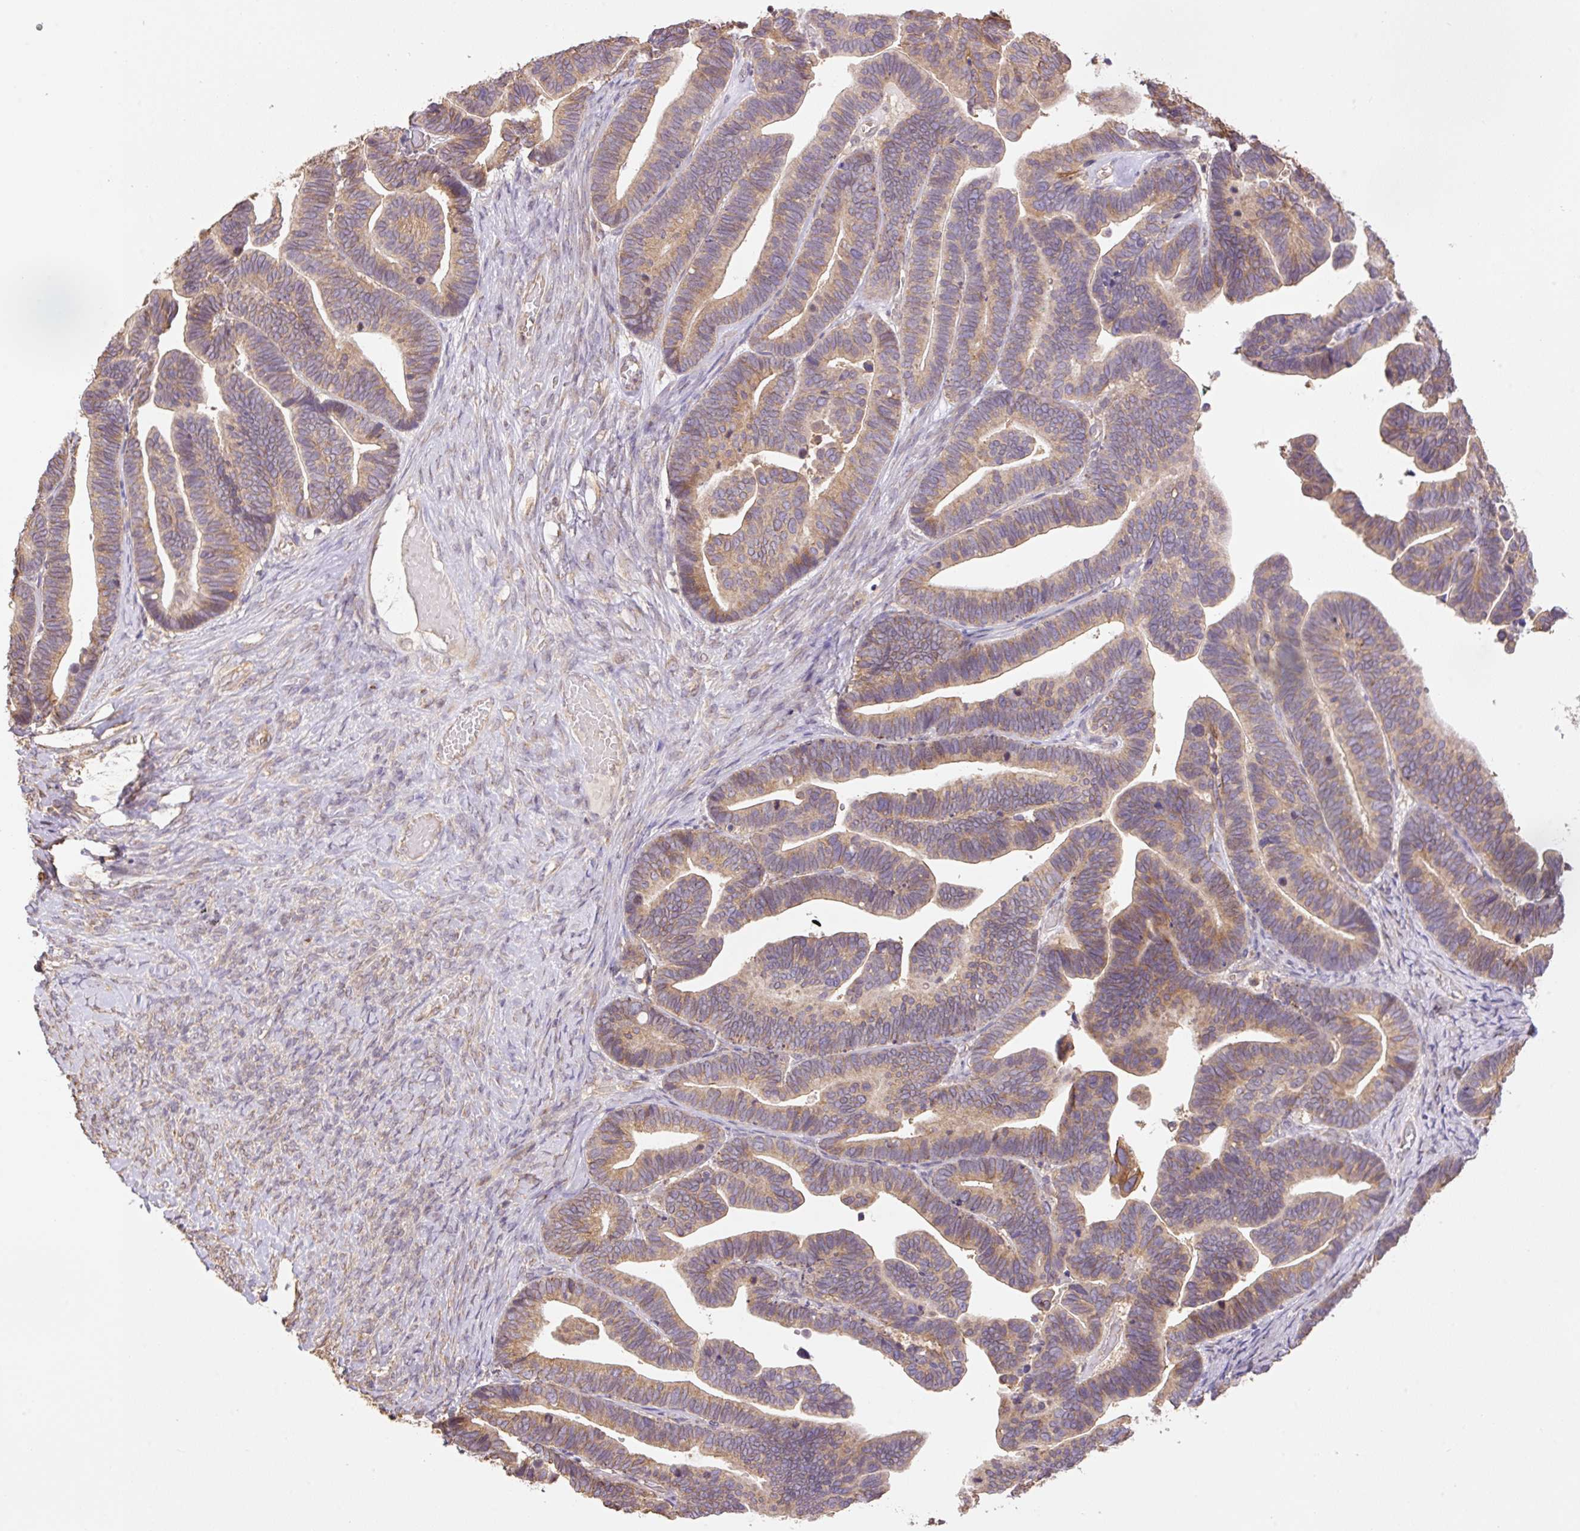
{"staining": {"intensity": "moderate", "quantity": ">75%", "location": "cytoplasmic/membranous"}, "tissue": "ovarian cancer", "cell_type": "Tumor cells", "image_type": "cancer", "snomed": [{"axis": "morphology", "description": "Cystadenocarcinoma, serous, NOS"}, {"axis": "topography", "description": "Ovary"}], "caption": "Ovarian serous cystadenocarcinoma stained for a protein shows moderate cytoplasmic/membranous positivity in tumor cells.", "gene": "COX8A", "patient": {"sex": "female", "age": 56}}